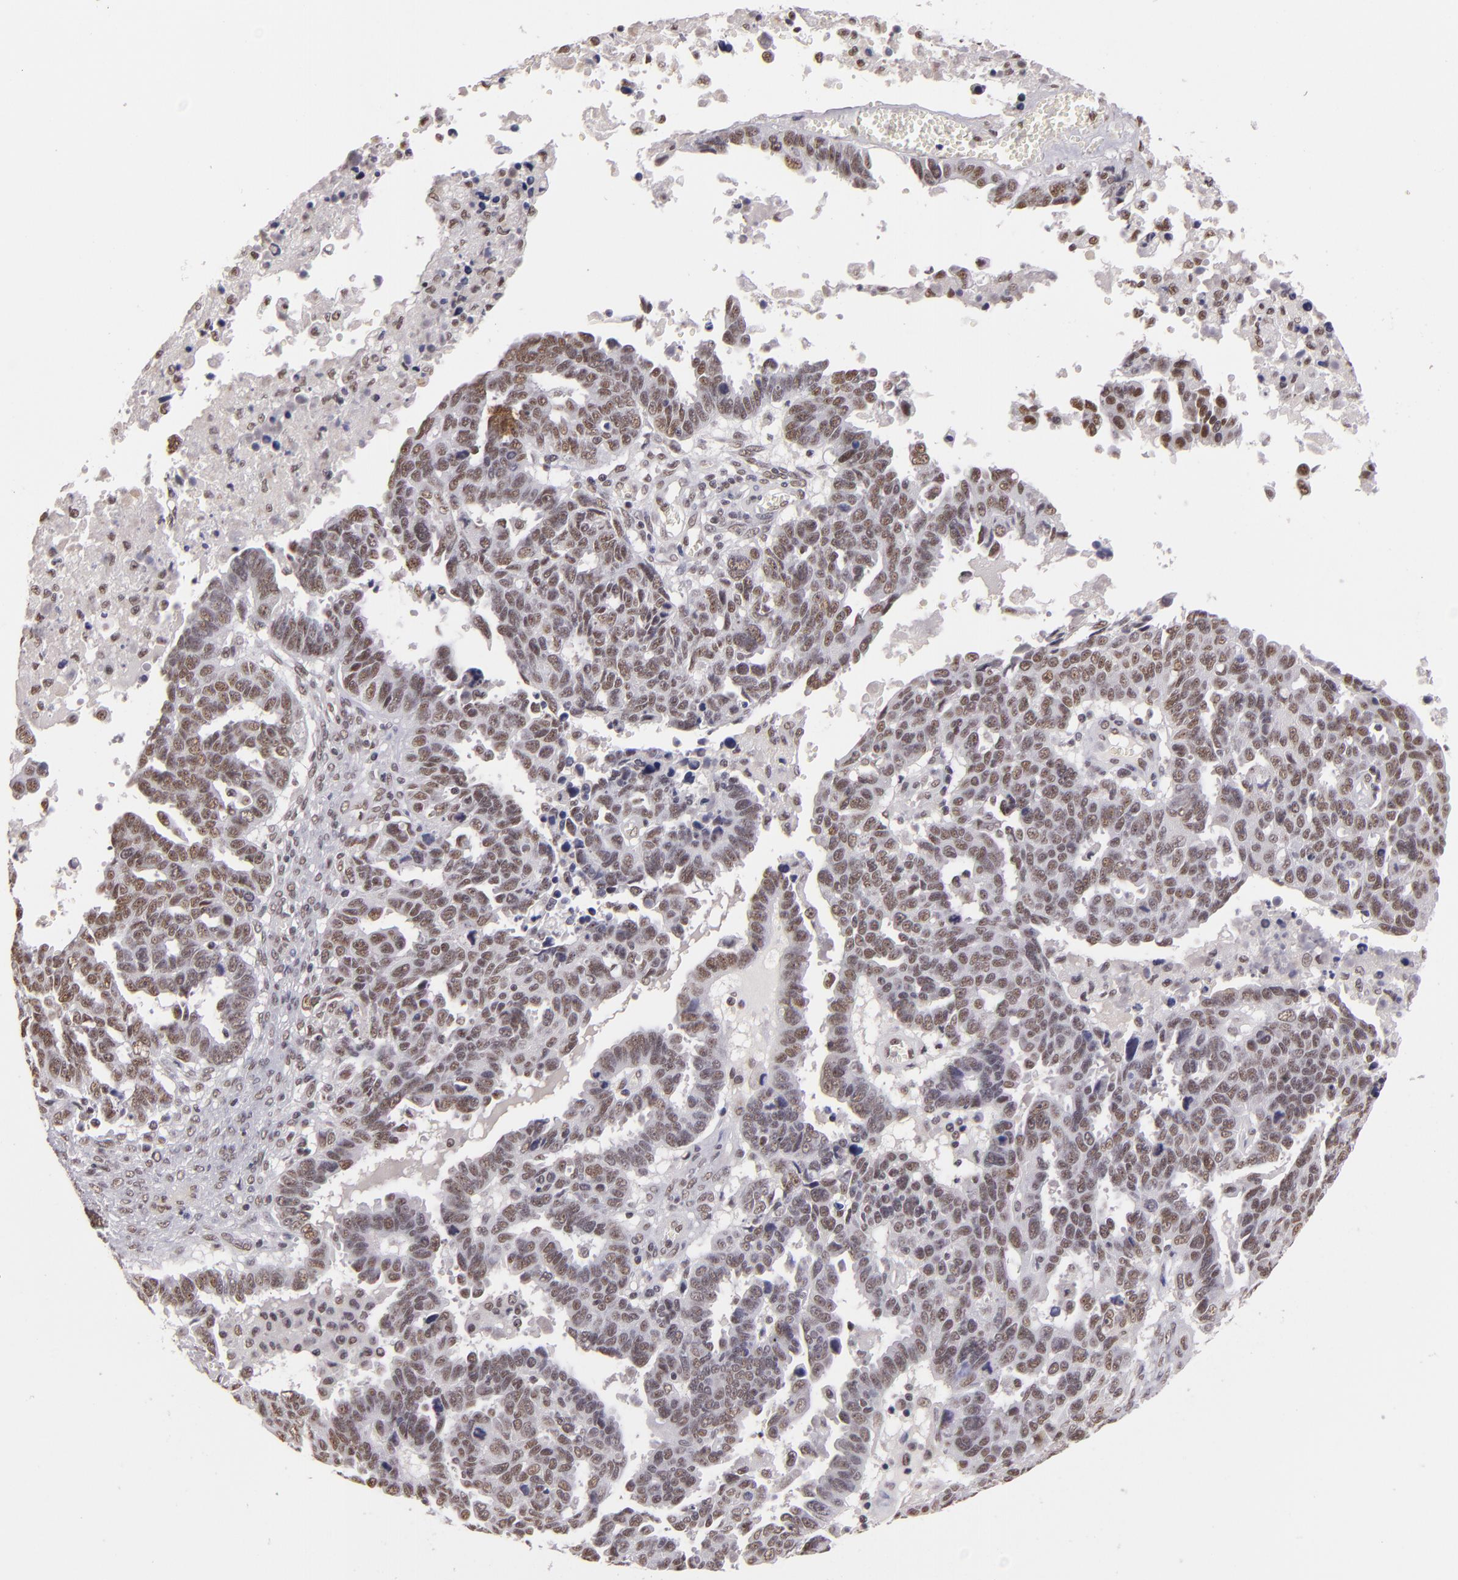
{"staining": {"intensity": "weak", "quantity": ">75%", "location": "nuclear"}, "tissue": "ovarian cancer", "cell_type": "Tumor cells", "image_type": "cancer", "snomed": [{"axis": "morphology", "description": "Carcinoma, endometroid"}, {"axis": "morphology", "description": "Cystadenocarcinoma, serous, NOS"}, {"axis": "topography", "description": "Ovary"}], "caption": "This is a photomicrograph of immunohistochemistry staining of endometroid carcinoma (ovarian), which shows weak positivity in the nuclear of tumor cells.", "gene": "INTS6", "patient": {"sex": "female", "age": 45}}